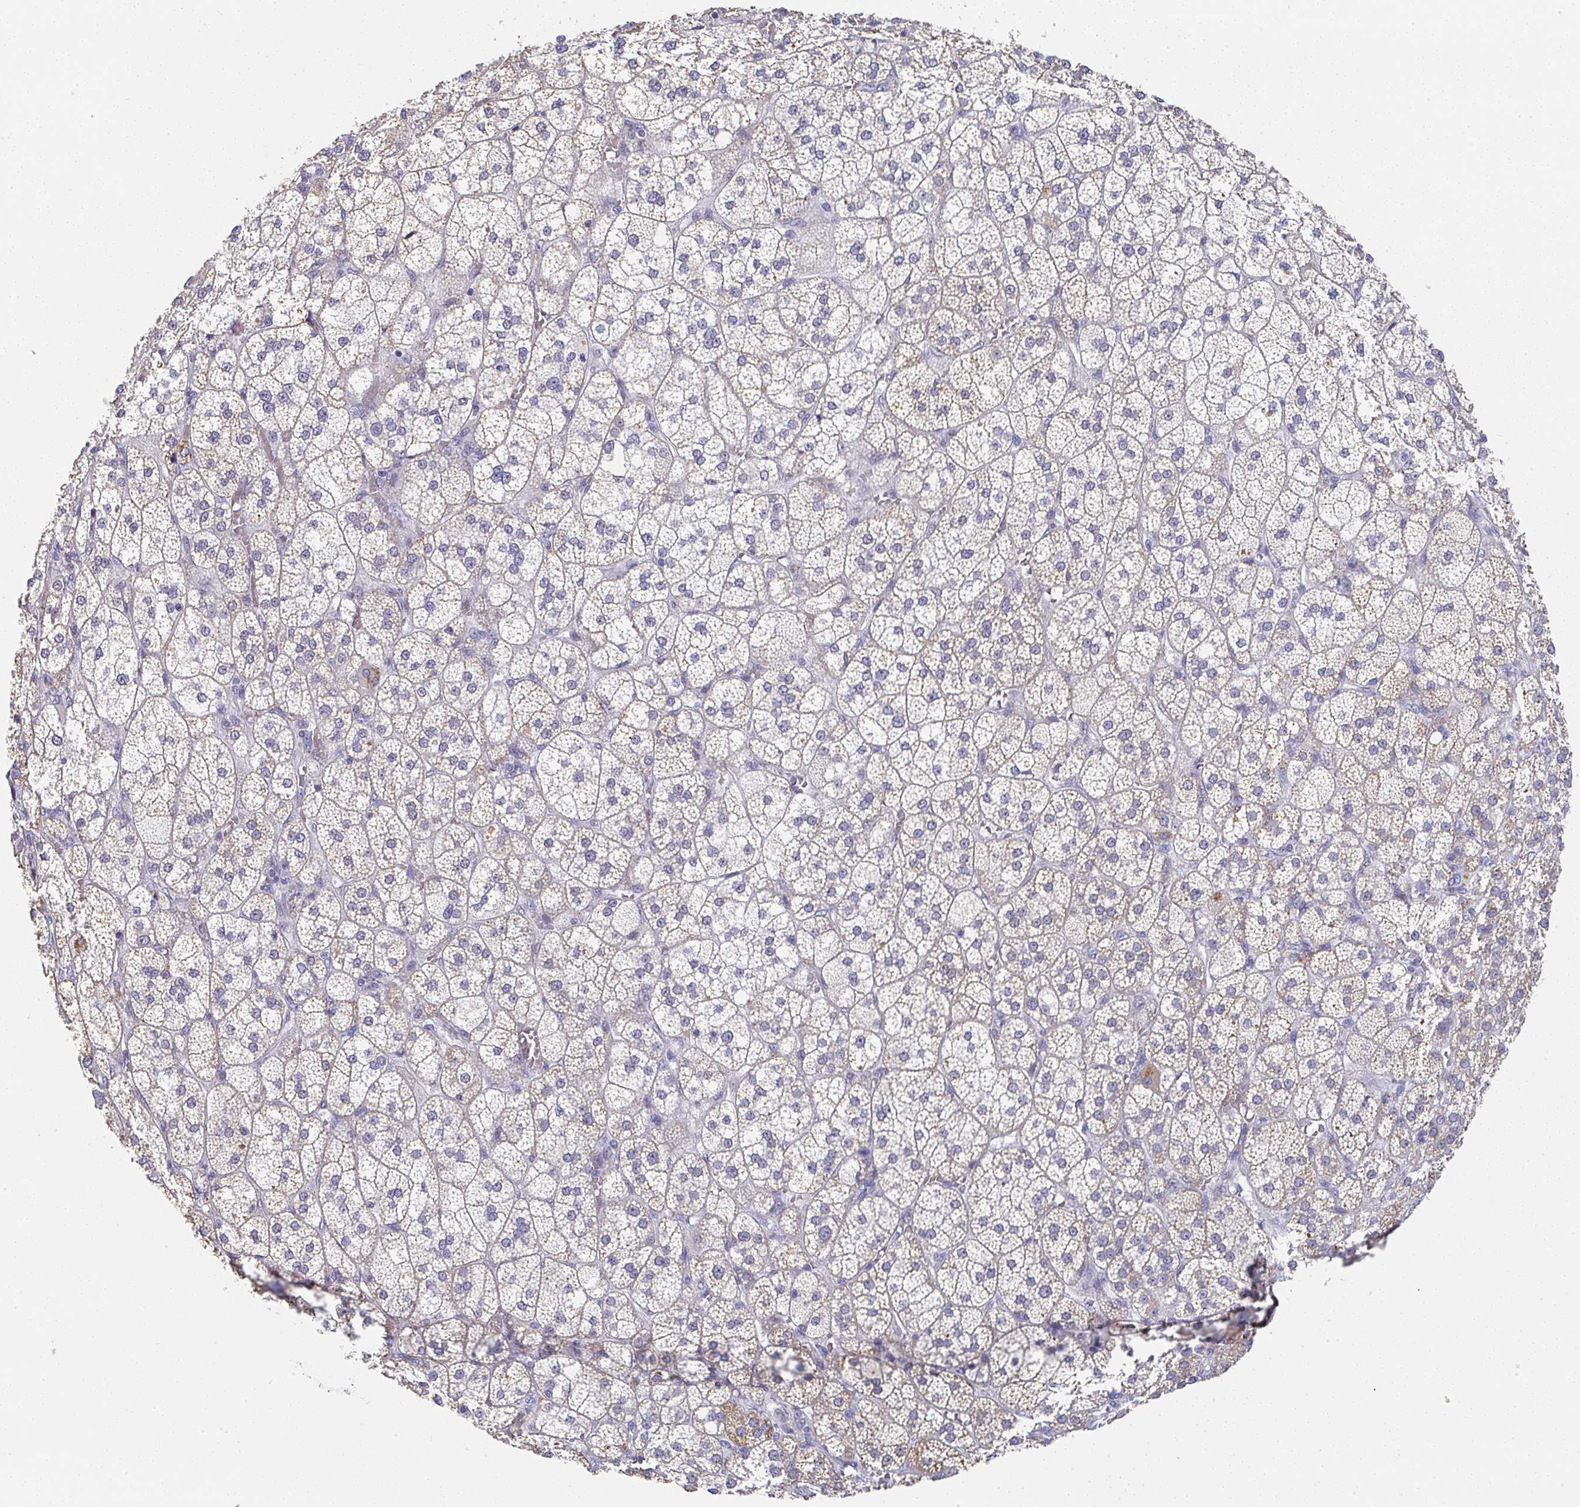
{"staining": {"intensity": "moderate", "quantity": "25%-75%", "location": "cytoplasmic/membranous"}, "tissue": "adrenal gland", "cell_type": "Glandular cells", "image_type": "normal", "snomed": [{"axis": "morphology", "description": "Normal tissue, NOS"}, {"axis": "topography", "description": "Adrenal gland"}], "caption": "Benign adrenal gland exhibits moderate cytoplasmic/membranous staining in approximately 25%-75% of glandular cells, visualized by immunohistochemistry. Ihc stains the protein in brown and the nuclei are stained blue.", "gene": "NCF1", "patient": {"sex": "female", "age": 60}}